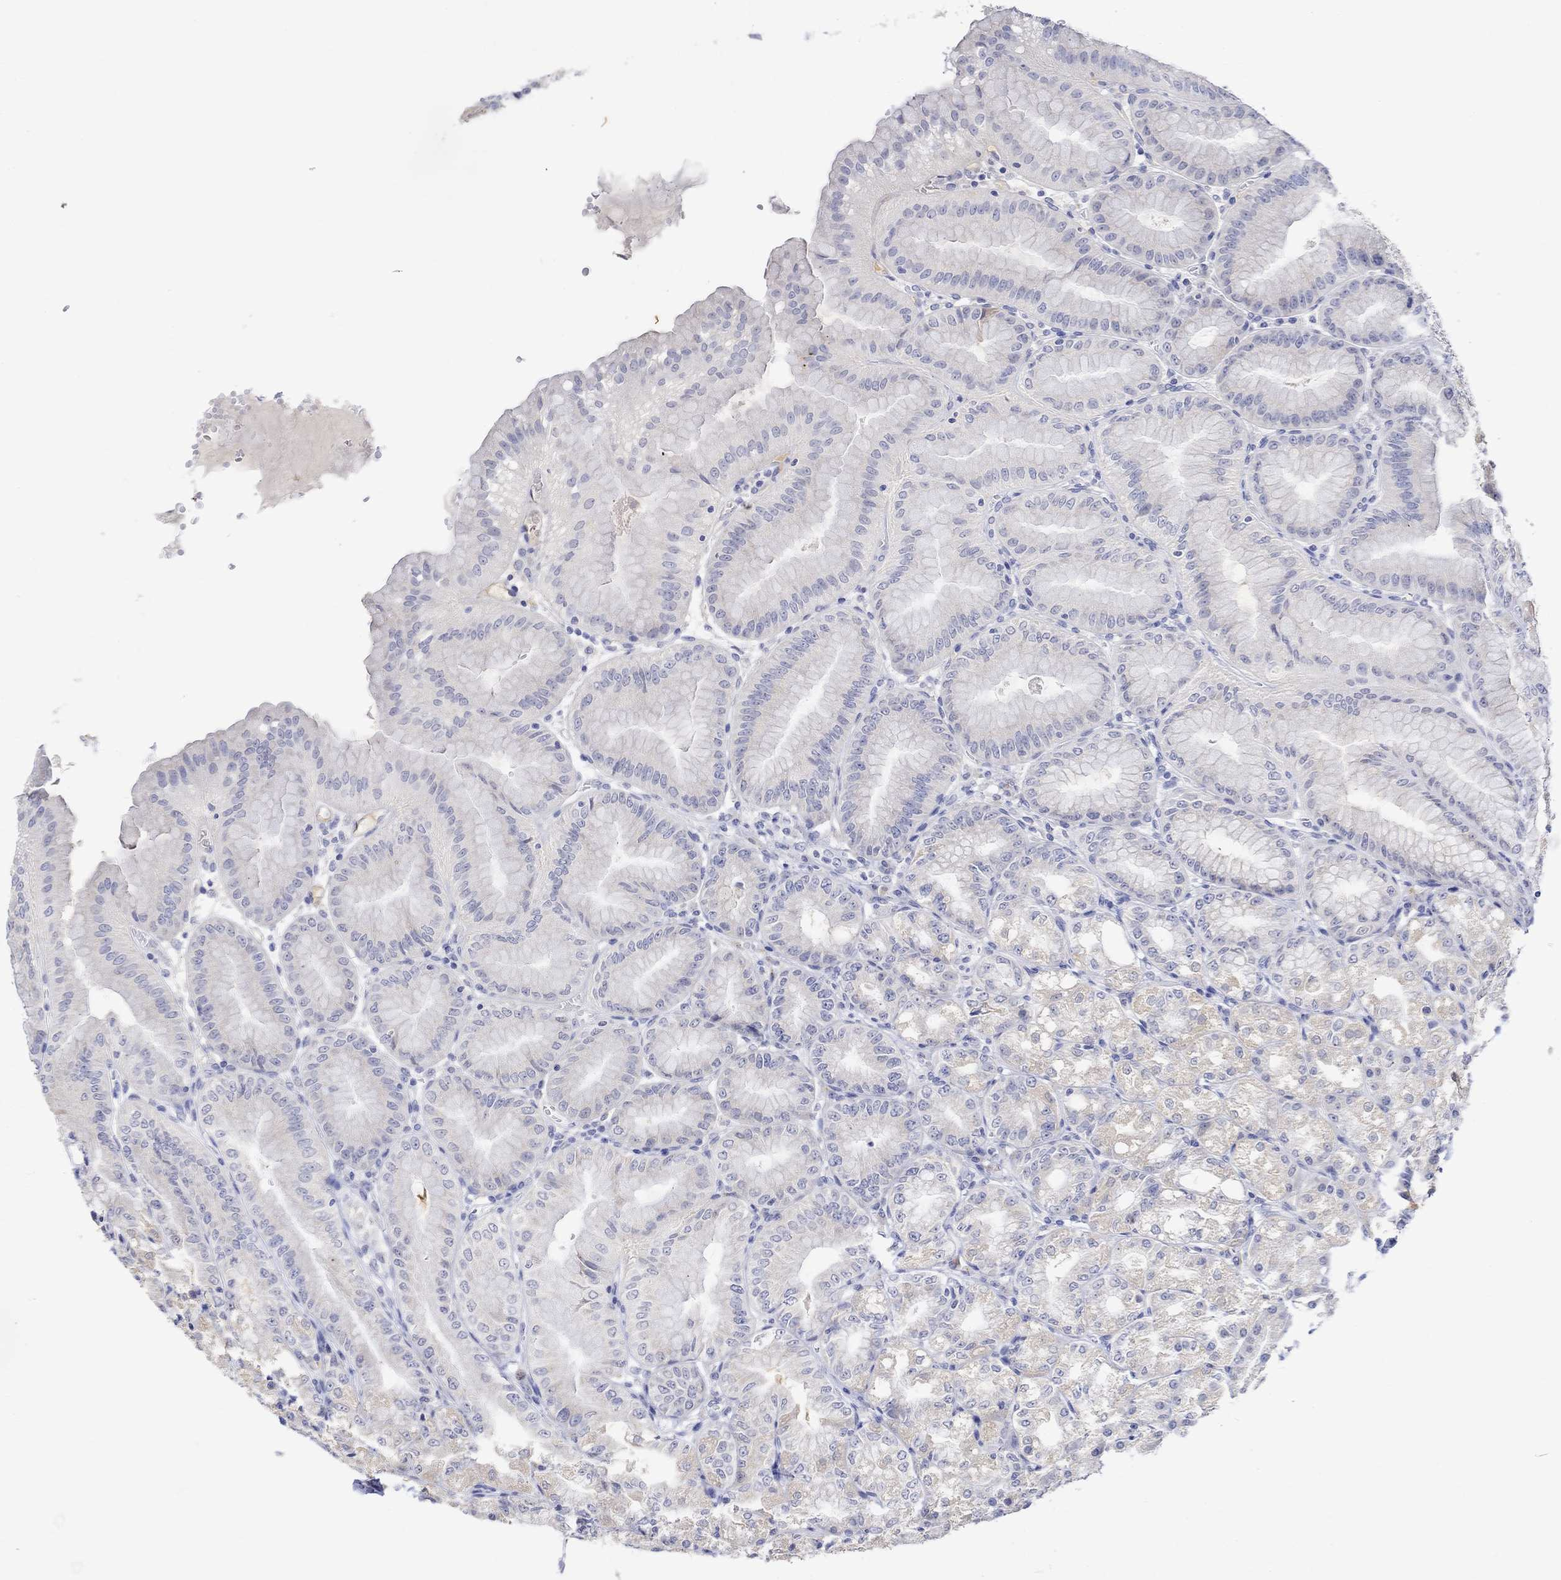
{"staining": {"intensity": "weak", "quantity": "<25%", "location": "cytoplasmic/membranous"}, "tissue": "stomach", "cell_type": "Glandular cells", "image_type": "normal", "snomed": [{"axis": "morphology", "description": "Normal tissue, NOS"}, {"axis": "topography", "description": "Stomach"}], "caption": "This is a histopathology image of IHC staining of unremarkable stomach, which shows no positivity in glandular cells.", "gene": "FNDC5", "patient": {"sex": "male", "age": 71}}